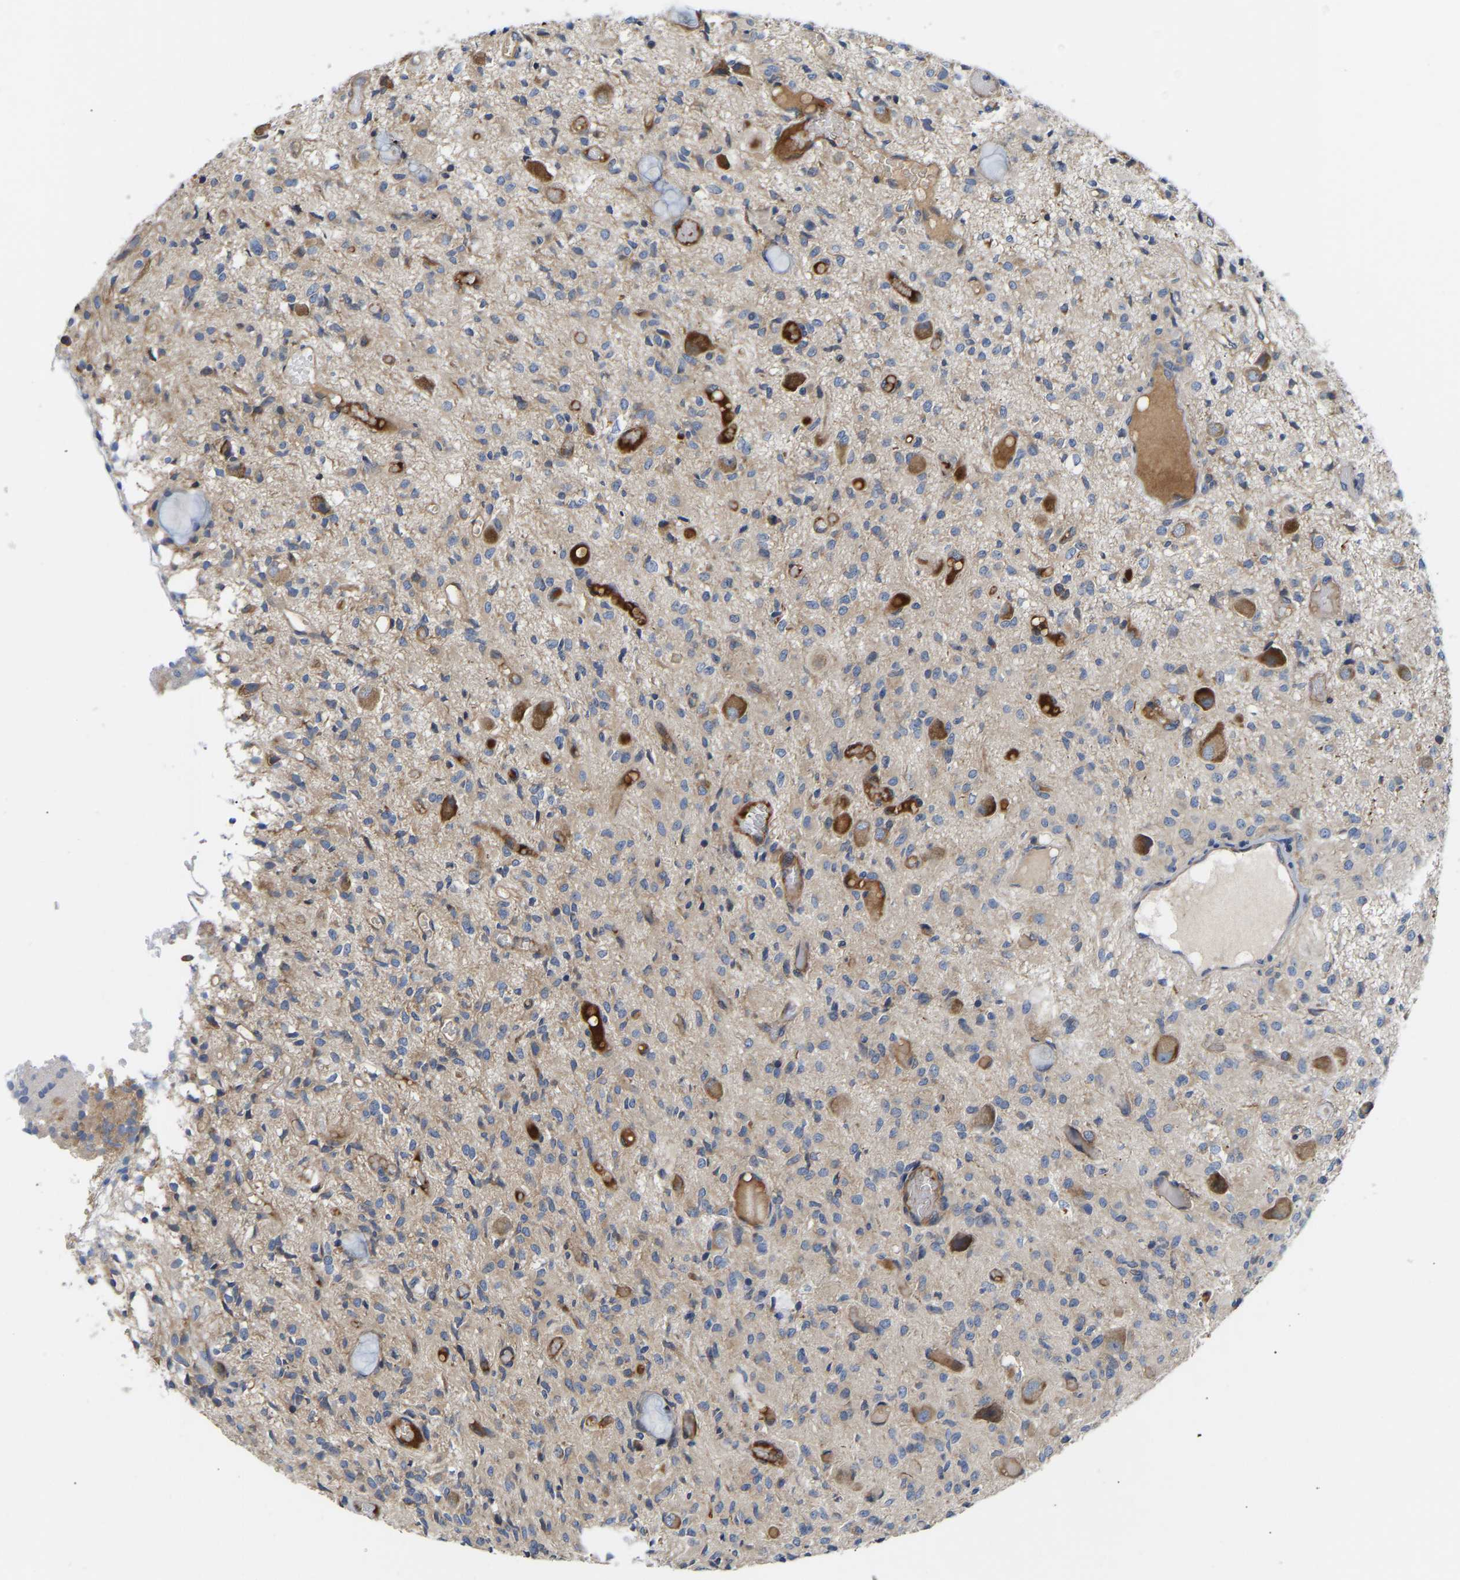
{"staining": {"intensity": "negative", "quantity": "none", "location": "none"}, "tissue": "glioma", "cell_type": "Tumor cells", "image_type": "cancer", "snomed": [{"axis": "morphology", "description": "Glioma, malignant, High grade"}, {"axis": "topography", "description": "Brain"}], "caption": "Immunohistochemistry (IHC) of human glioma shows no expression in tumor cells.", "gene": "AIMP2", "patient": {"sex": "female", "age": 59}}